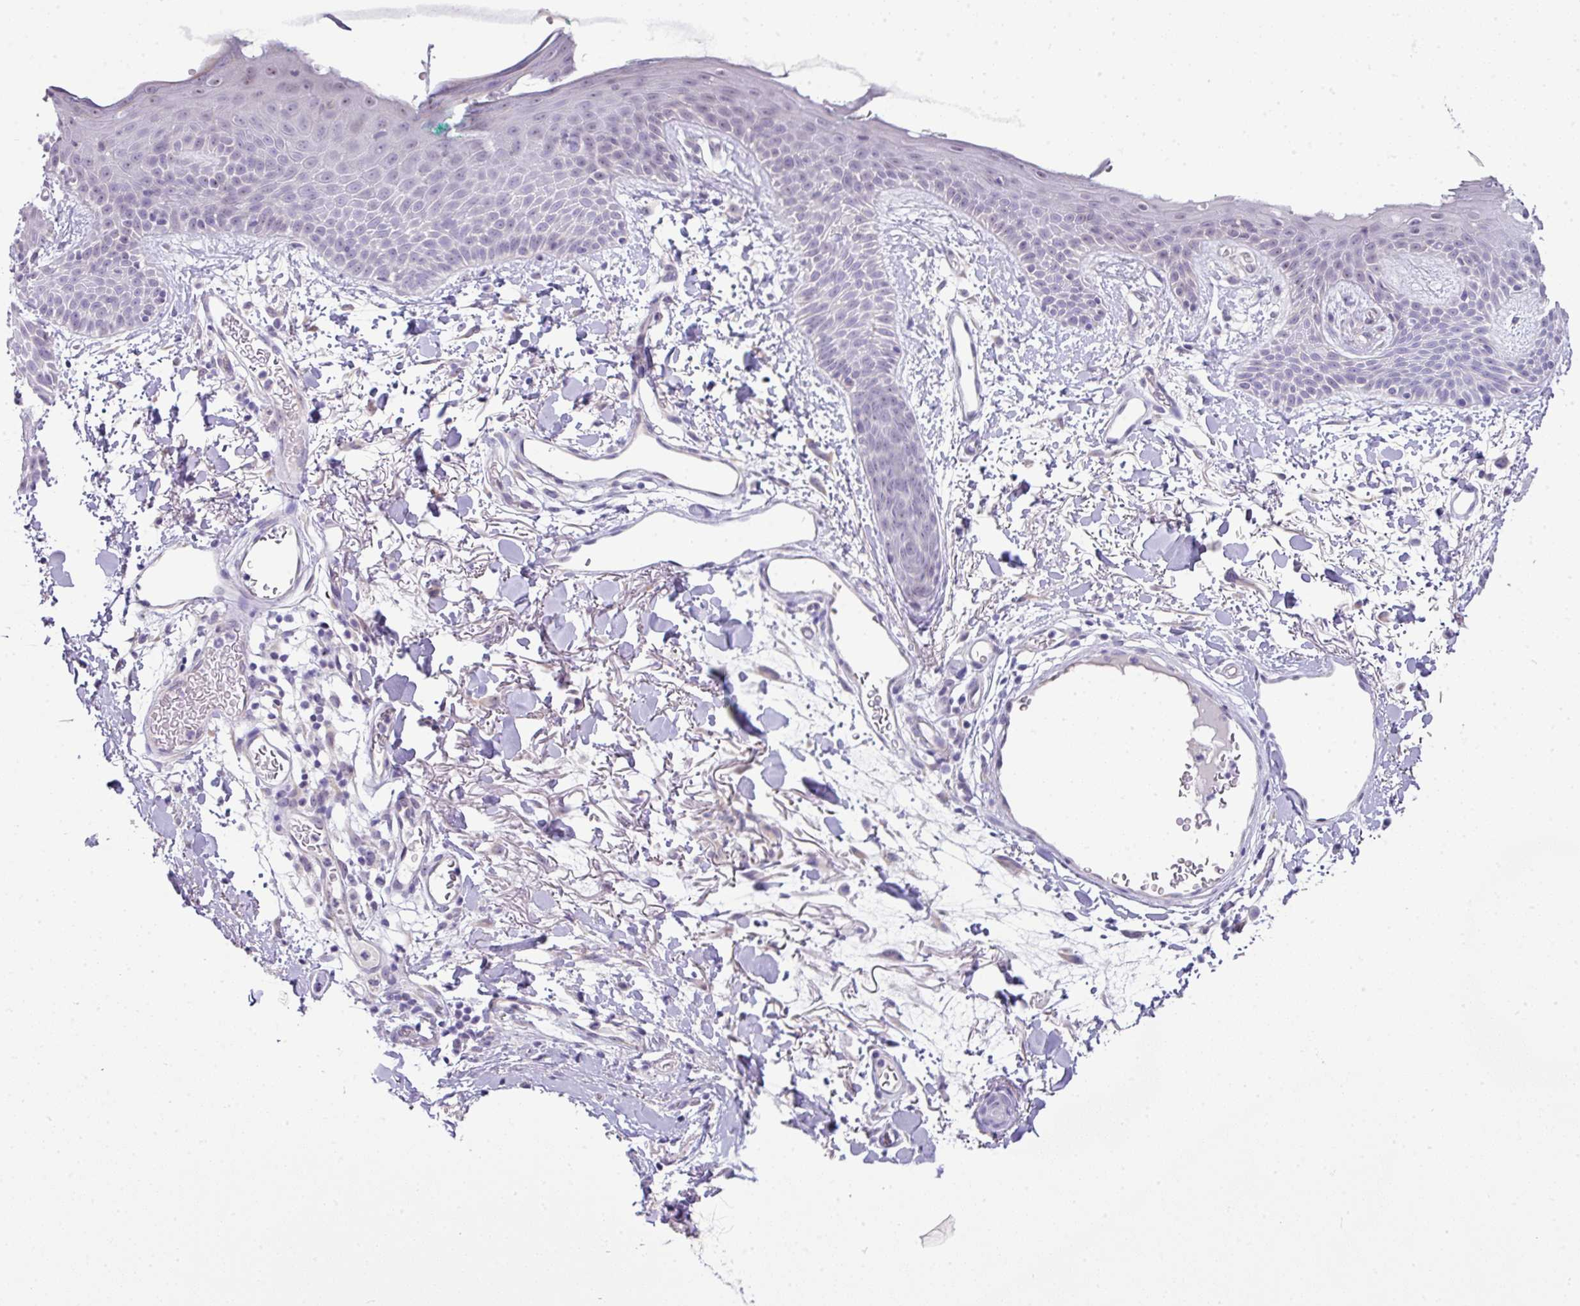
{"staining": {"intensity": "negative", "quantity": "none", "location": "none"}, "tissue": "skin", "cell_type": "Fibroblasts", "image_type": "normal", "snomed": [{"axis": "morphology", "description": "Normal tissue, NOS"}, {"axis": "topography", "description": "Skin"}], "caption": "High power microscopy micrograph of an IHC micrograph of normal skin, revealing no significant staining in fibroblasts.", "gene": "GCG", "patient": {"sex": "male", "age": 79}}